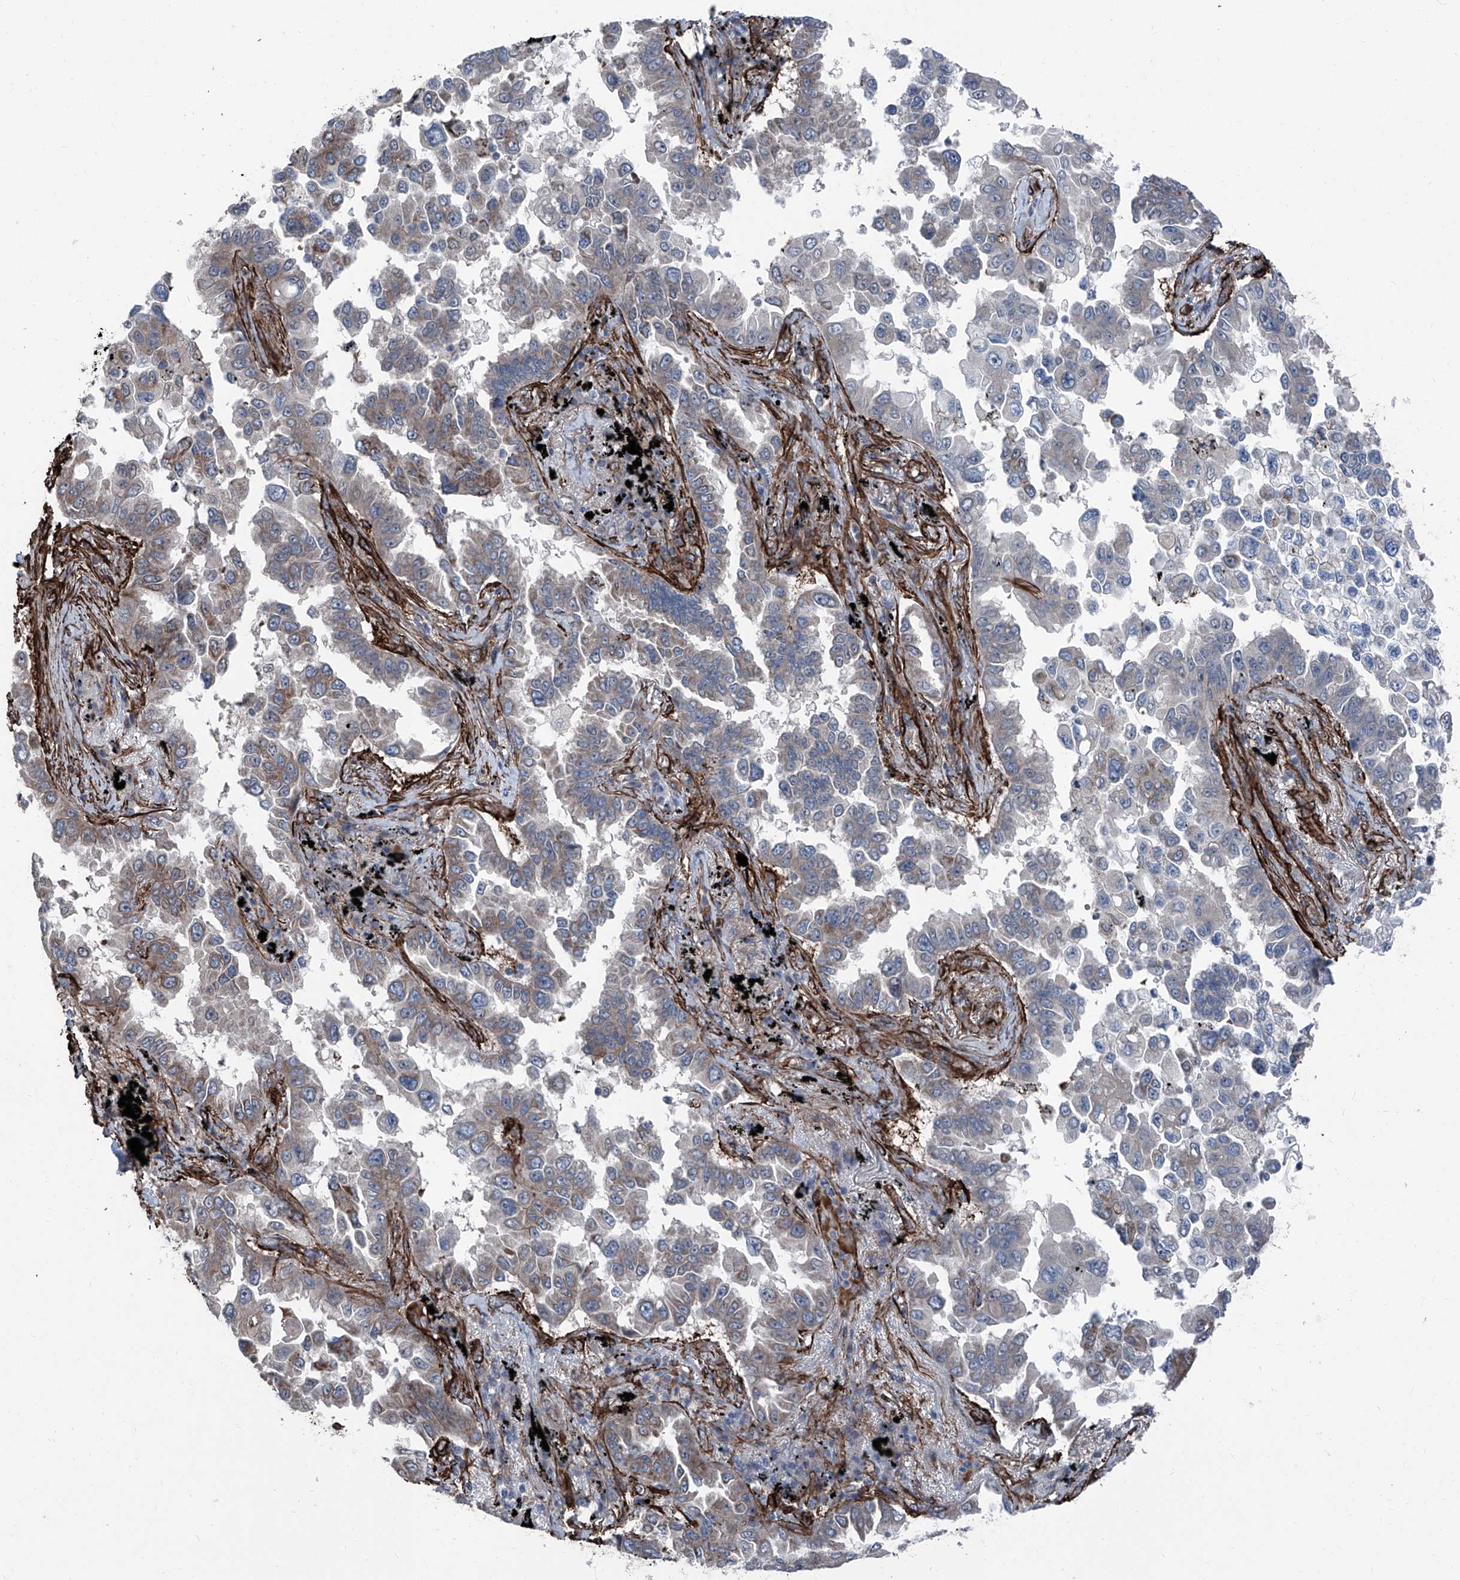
{"staining": {"intensity": "weak", "quantity": "<25%", "location": "cytoplasmic/membranous"}, "tissue": "lung cancer", "cell_type": "Tumor cells", "image_type": "cancer", "snomed": [{"axis": "morphology", "description": "Adenocarcinoma, NOS"}, {"axis": "topography", "description": "Lung"}], "caption": "The IHC micrograph has no significant positivity in tumor cells of lung cancer tissue. (DAB IHC, high magnification).", "gene": "COA7", "patient": {"sex": "female", "age": 67}}